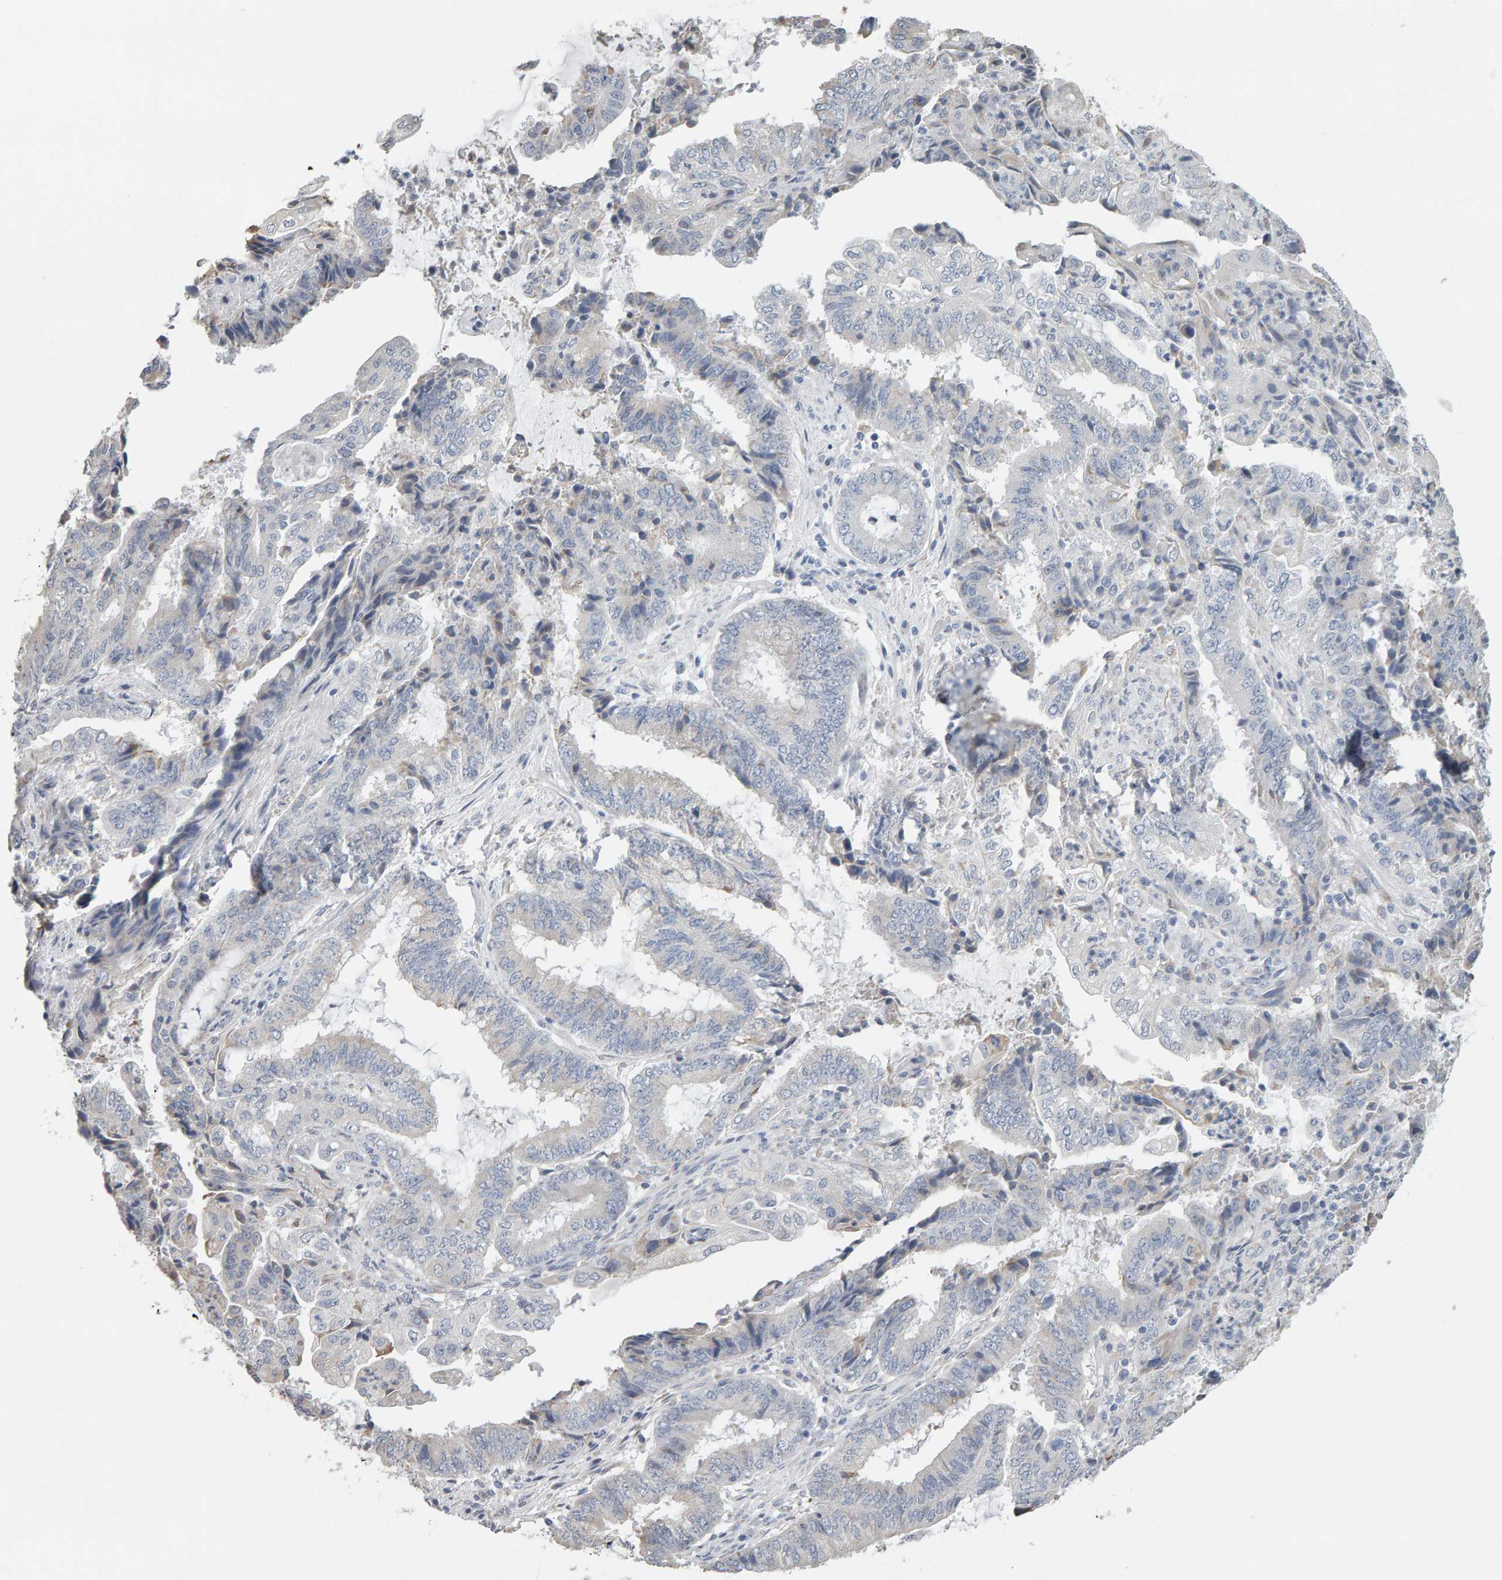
{"staining": {"intensity": "negative", "quantity": "none", "location": "none"}, "tissue": "endometrial cancer", "cell_type": "Tumor cells", "image_type": "cancer", "snomed": [{"axis": "morphology", "description": "Adenocarcinoma, NOS"}, {"axis": "topography", "description": "Endometrium"}], "caption": "DAB (3,3'-diaminobenzidine) immunohistochemical staining of human endometrial cancer (adenocarcinoma) displays no significant staining in tumor cells.", "gene": "ADHFE1", "patient": {"sex": "female", "age": 51}}